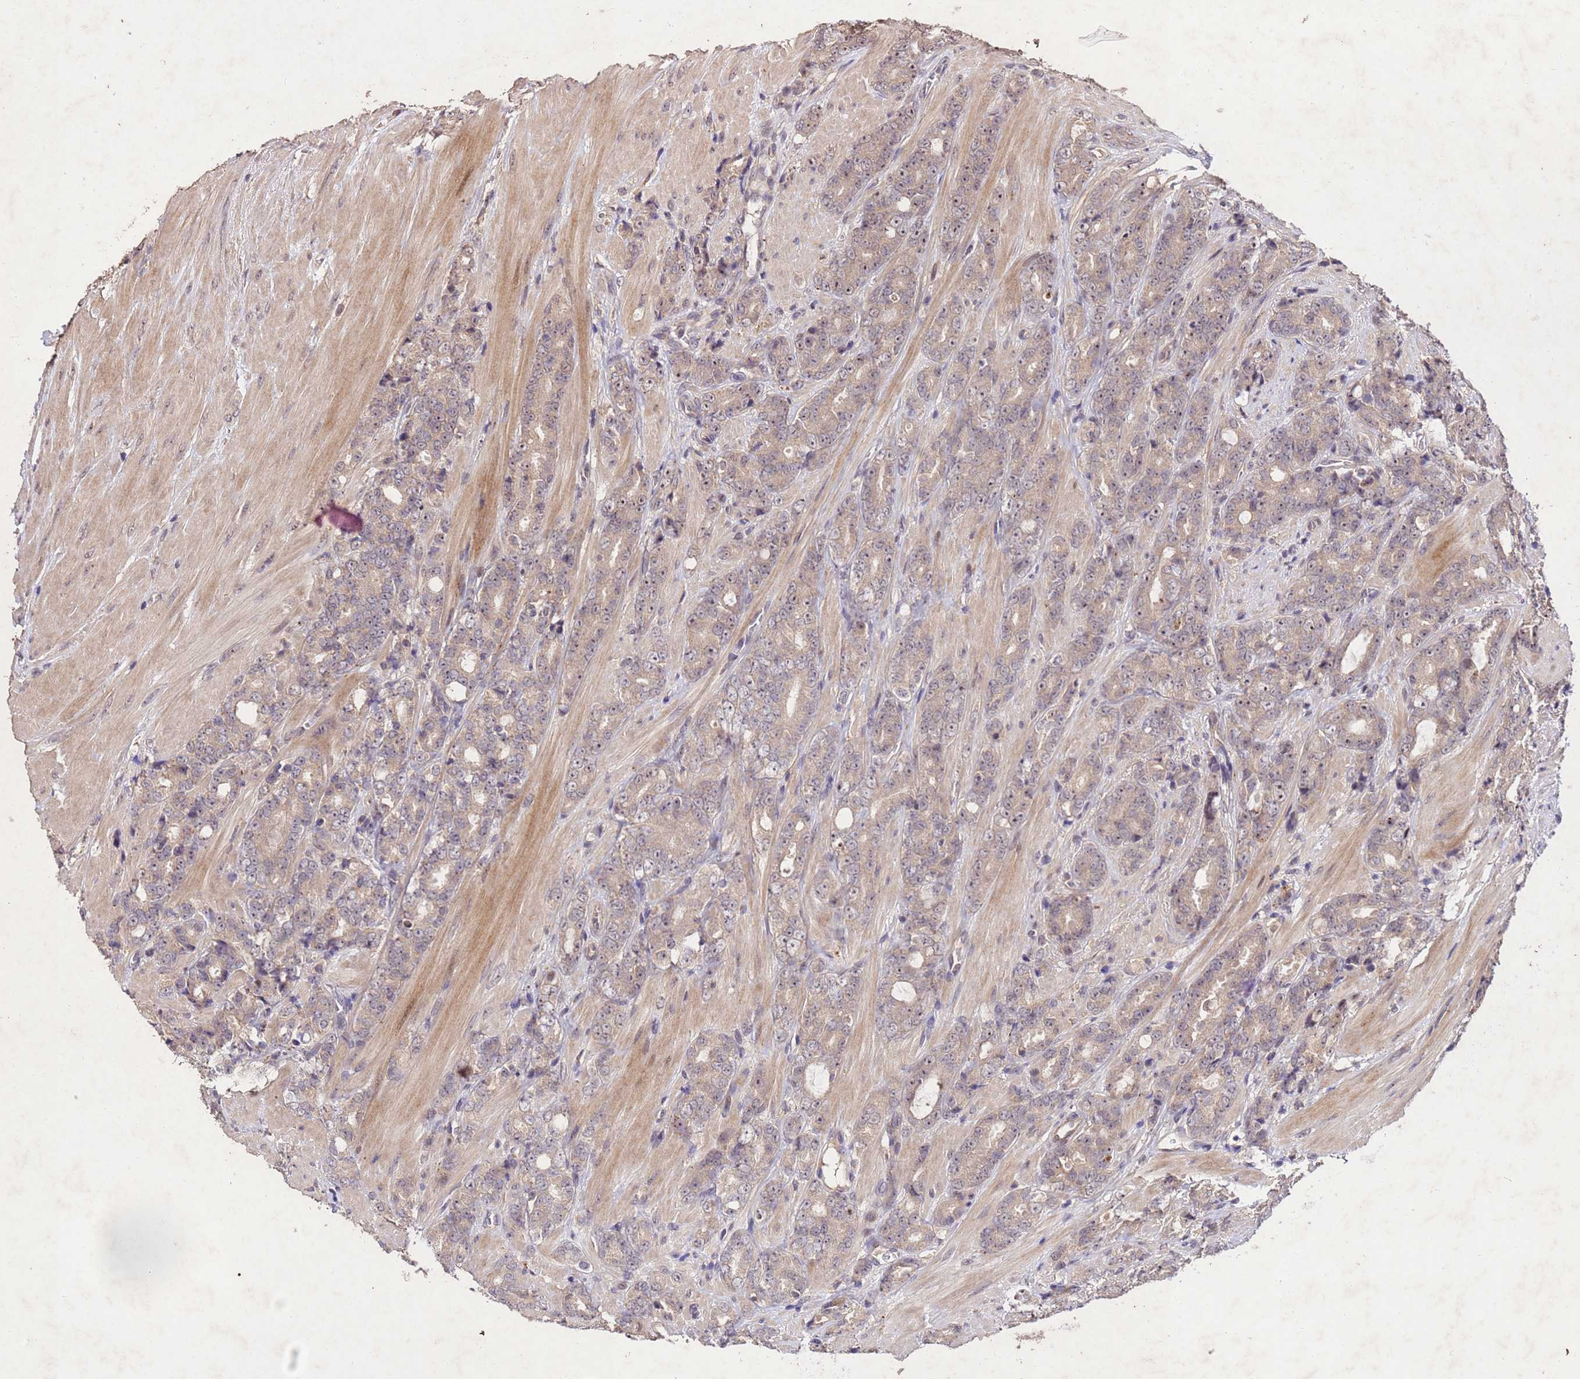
{"staining": {"intensity": "weak", "quantity": ">75%", "location": "cytoplasmic/membranous"}, "tissue": "prostate cancer", "cell_type": "Tumor cells", "image_type": "cancer", "snomed": [{"axis": "morphology", "description": "Adenocarcinoma, High grade"}, {"axis": "topography", "description": "Prostate"}], "caption": "A micrograph showing weak cytoplasmic/membranous positivity in about >75% of tumor cells in prostate adenocarcinoma (high-grade), as visualized by brown immunohistochemical staining.", "gene": "TOR4A", "patient": {"sex": "male", "age": 62}}